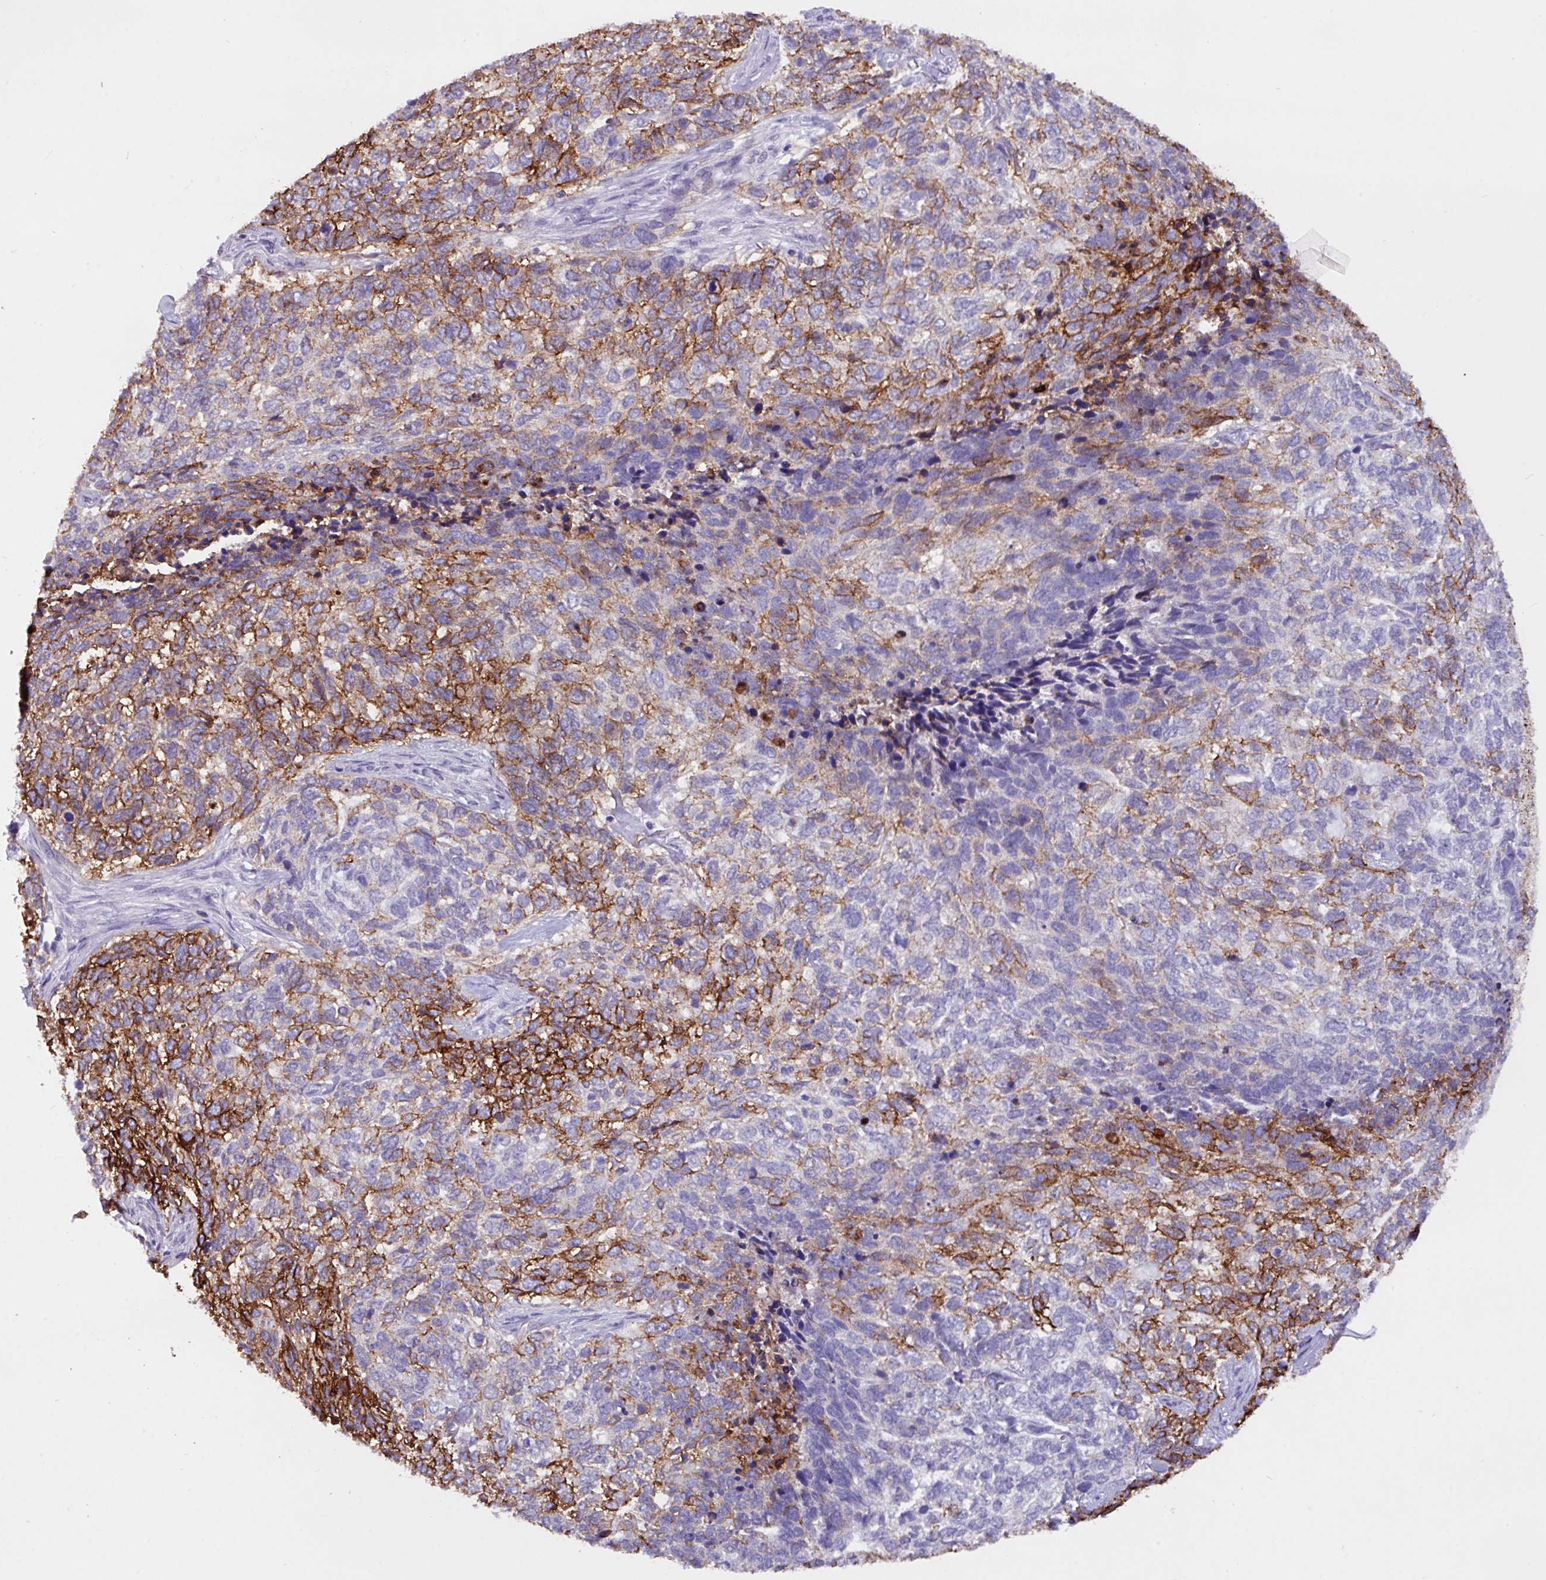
{"staining": {"intensity": "strong", "quantity": ">75%", "location": "cytoplasmic/membranous"}, "tissue": "skin cancer", "cell_type": "Tumor cells", "image_type": "cancer", "snomed": [{"axis": "morphology", "description": "Basal cell carcinoma"}, {"axis": "topography", "description": "Skin"}], "caption": "This is an image of IHC staining of skin cancer, which shows strong expression in the cytoplasmic/membranous of tumor cells.", "gene": "EPCAM", "patient": {"sex": "female", "age": 65}}